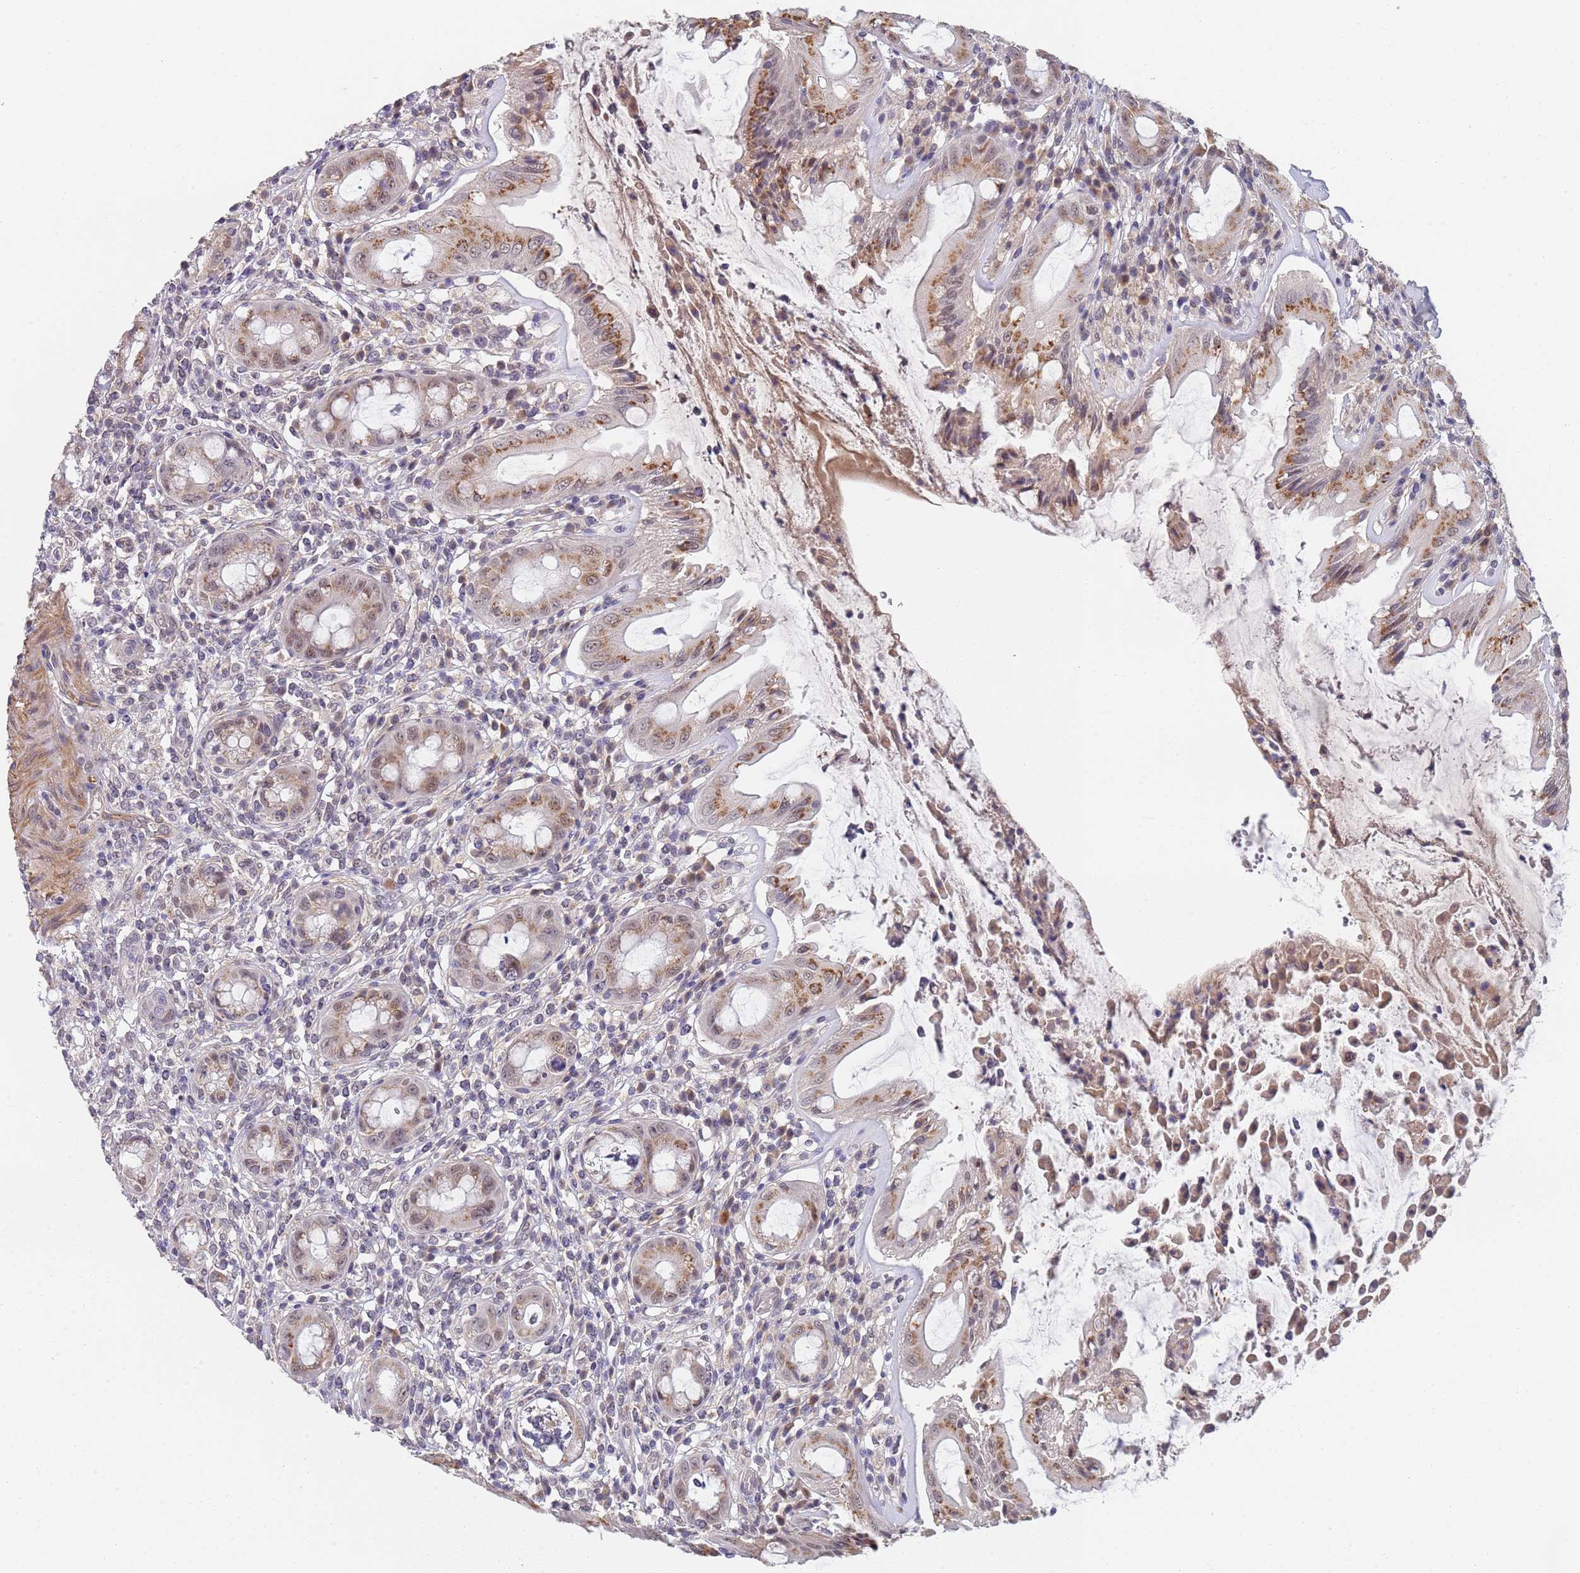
{"staining": {"intensity": "moderate", "quantity": "25%-75%", "location": "cytoplasmic/membranous,nuclear"}, "tissue": "rectum", "cell_type": "Glandular cells", "image_type": "normal", "snomed": [{"axis": "morphology", "description": "Normal tissue, NOS"}, {"axis": "topography", "description": "Rectum"}], "caption": "Immunohistochemical staining of normal human rectum exhibits 25%-75% levels of moderate cytoplasmic/membranous,nuclear protein expression in about 25%-75% of glandular cells.", "gene": "B4GALT4", "patient": {"sex": "female", "age": 57}}